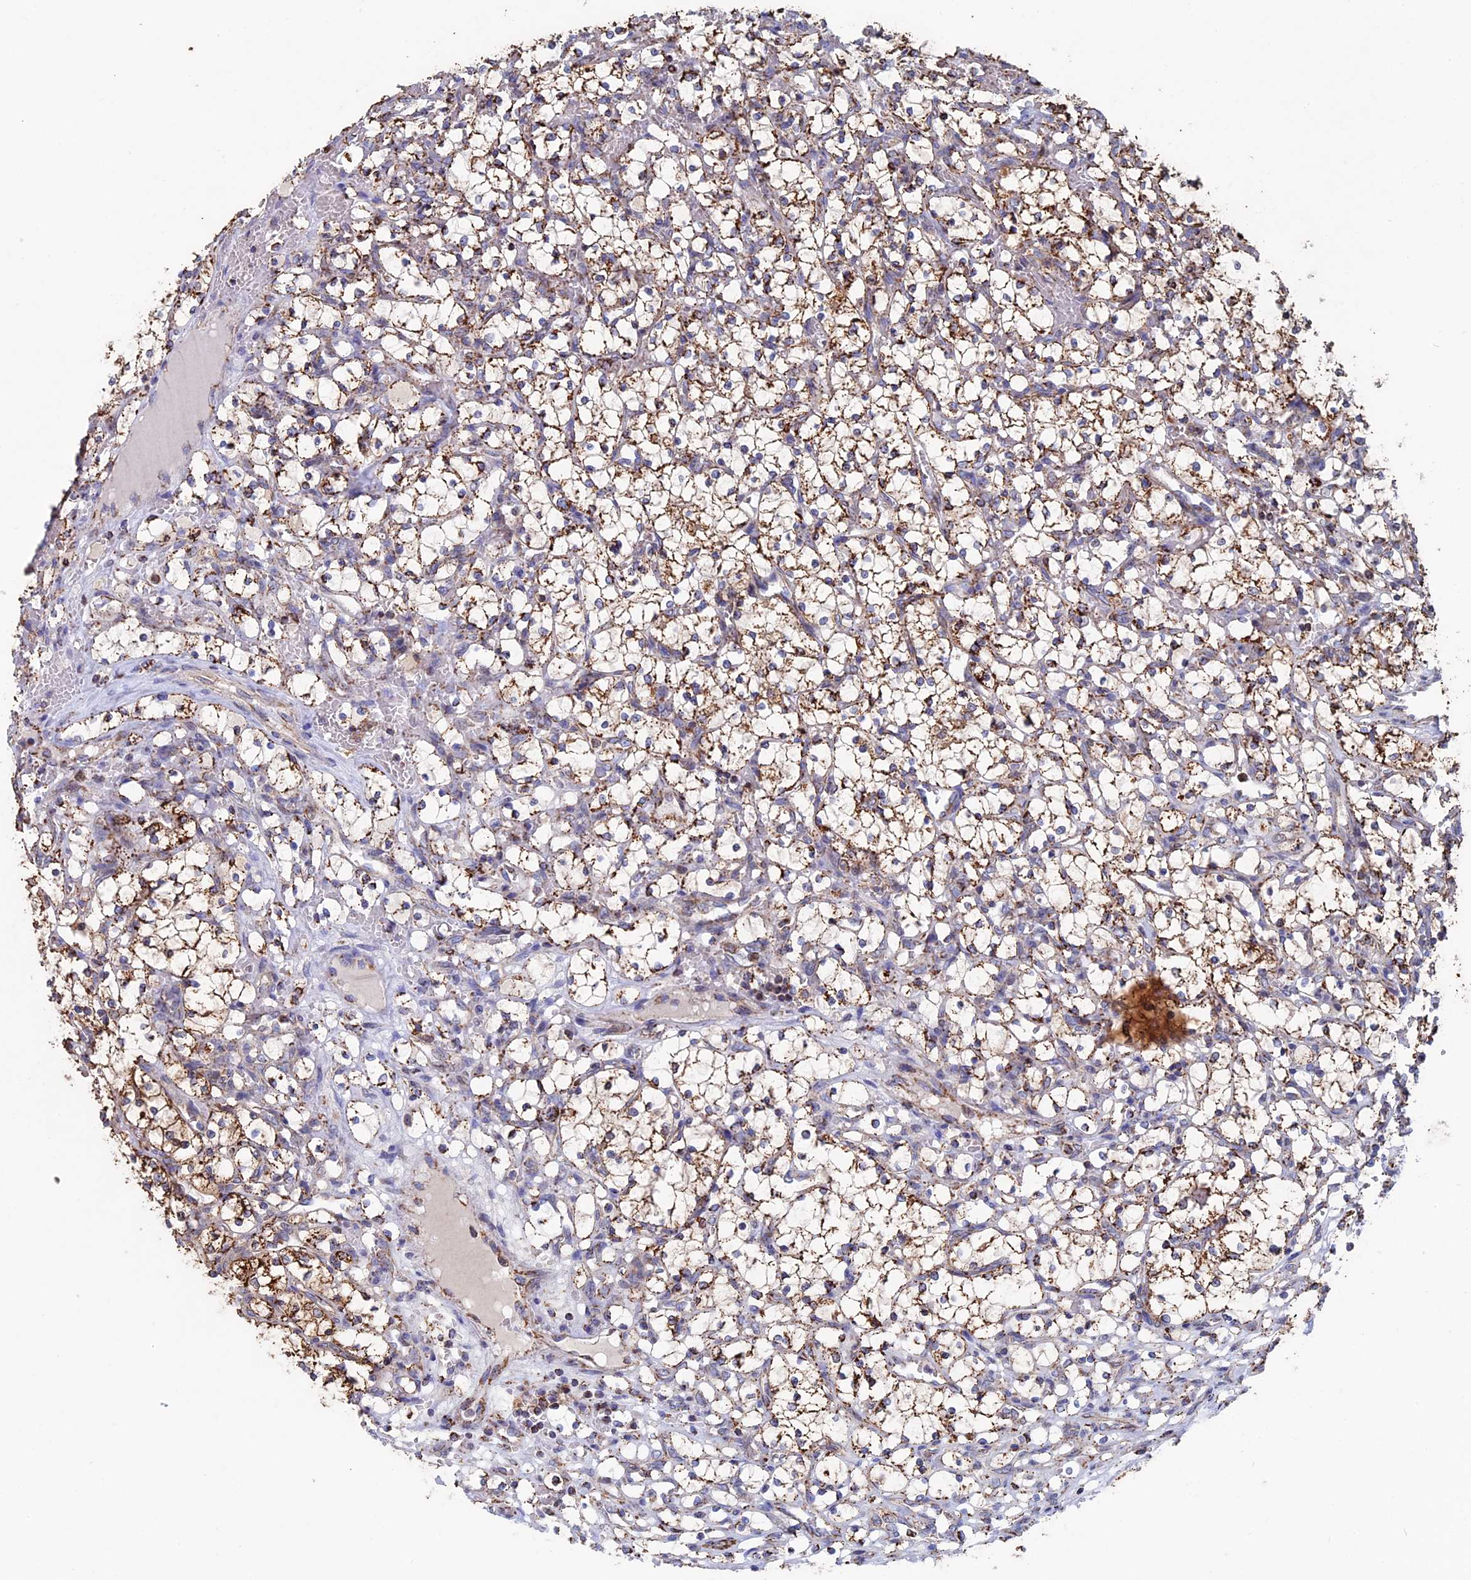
{"staining": {"intensity": "moderate", "quantity": ">75%", "location": "cytoplasmic/membranous"}, "tissue": "renal cancer", "cell_type": "Tumor cells", "image_type": "cancer", "snomed": [{"axis": "morphology", "description": "Adenocarcinoma, NOS"}, {"axis": "topography", "description": "Kidney"}], "caption": "Human renal cancer stained with a brown dye reveals moderate cytoplasmic/membranous positive staining in approximately >75% of tumor cells.", "gene": "SEC24D", "patient": {"sex": "female", "age": 69}}